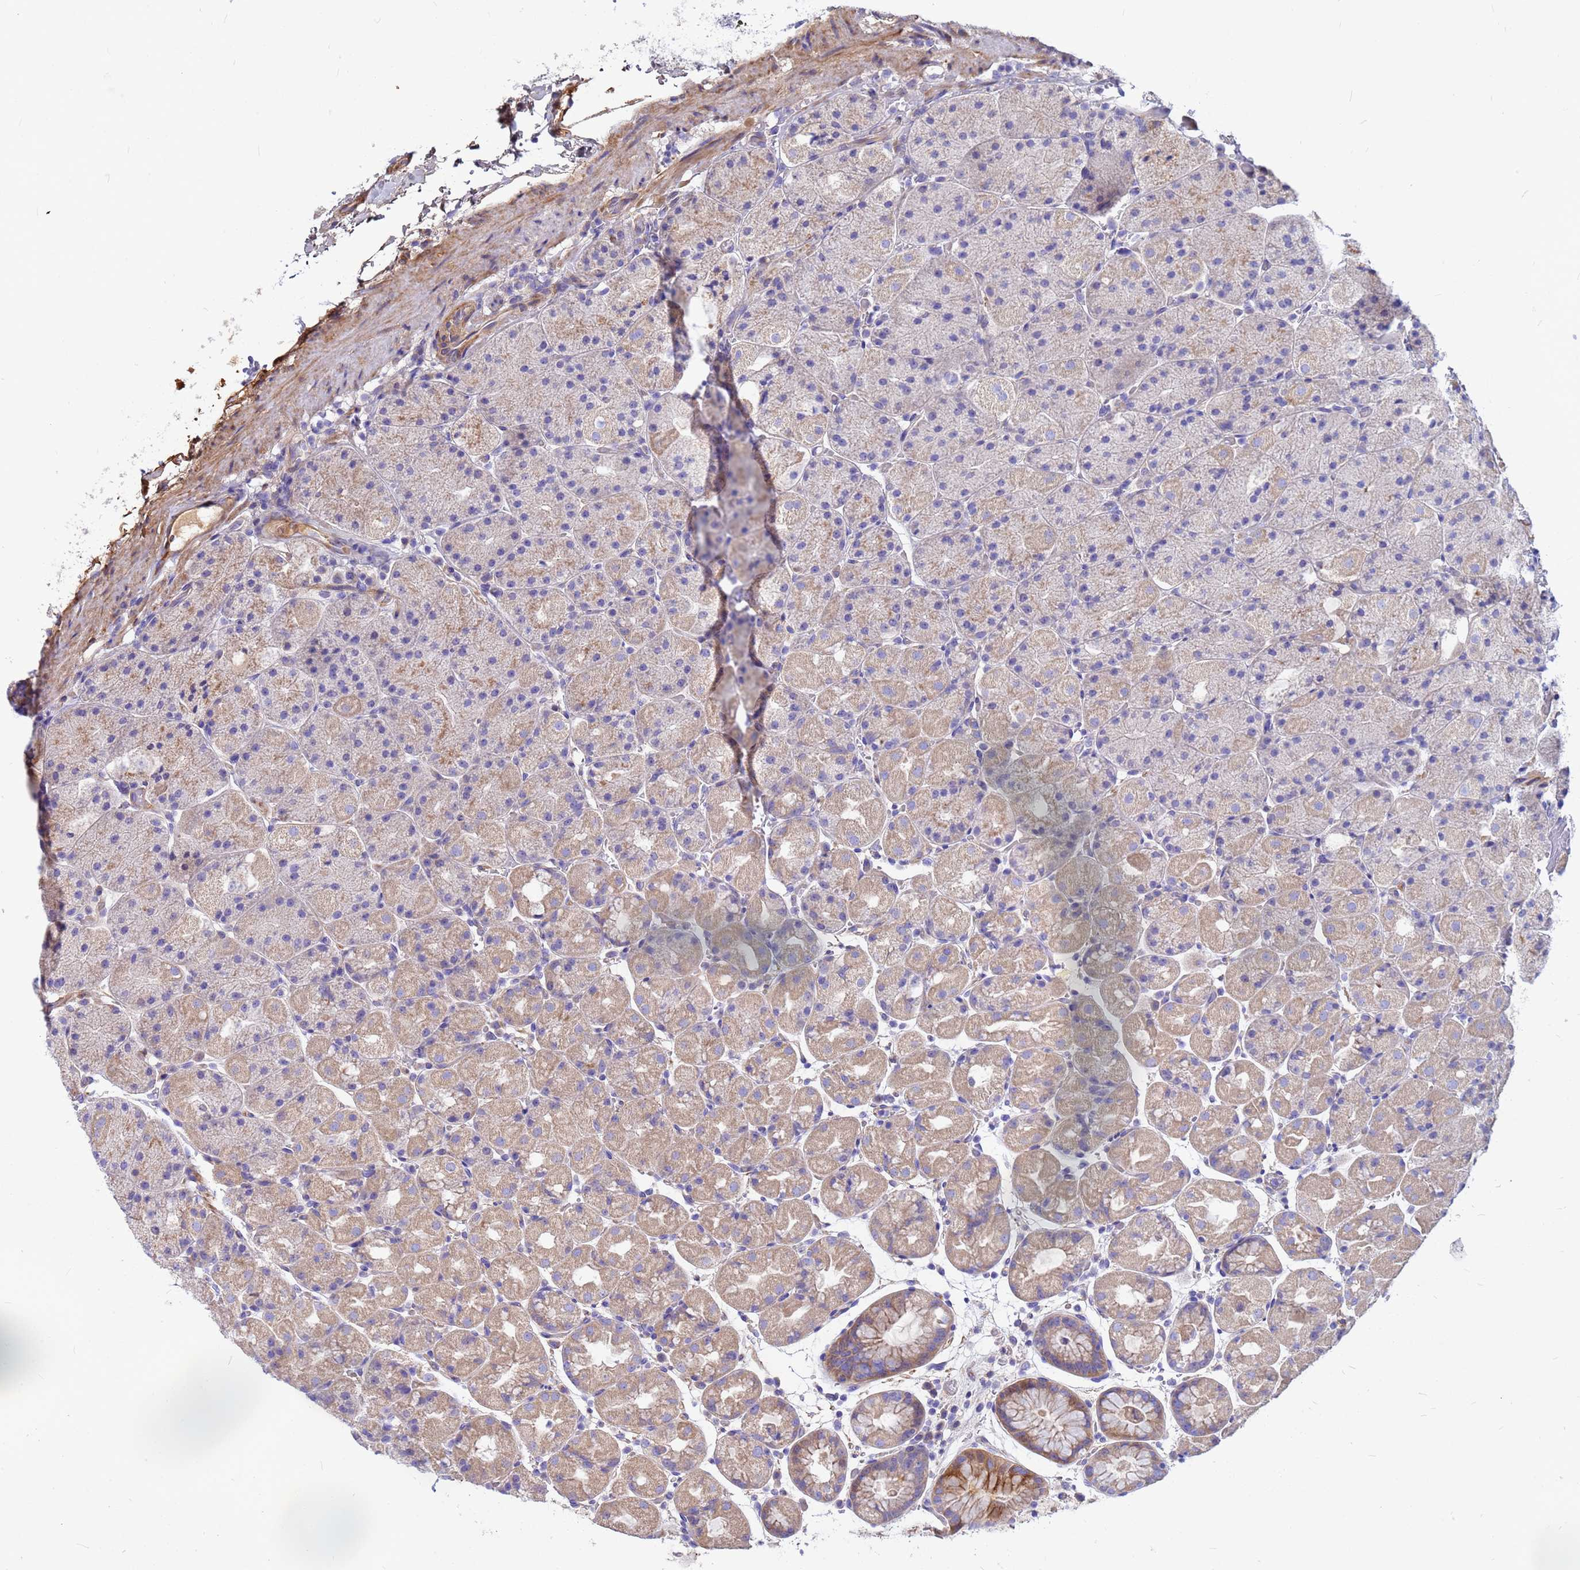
{"staining": {"intensity": "strong", "quantity": "<25%", "location": "cytoplasmic/membranous"}, "tissue": "stomach", "cell_type": "Glandular cells", "image_type": "normal", "snomed": [{"axis": "morphology", "description": "Normal tissue, NOS"}, {"axis": "topography", "description": "Stomach, upper"}, {"axis": "topography", "description": "Stomach, lower"}], "caption": "About <25% of glandular cells in benign stomach reveal strong cytoplasmic/membranous protein staining as visualized by brown immunohistochemical staining.", "gene": "CRHBP", "patient": {"sex": "male", "age": 67}}